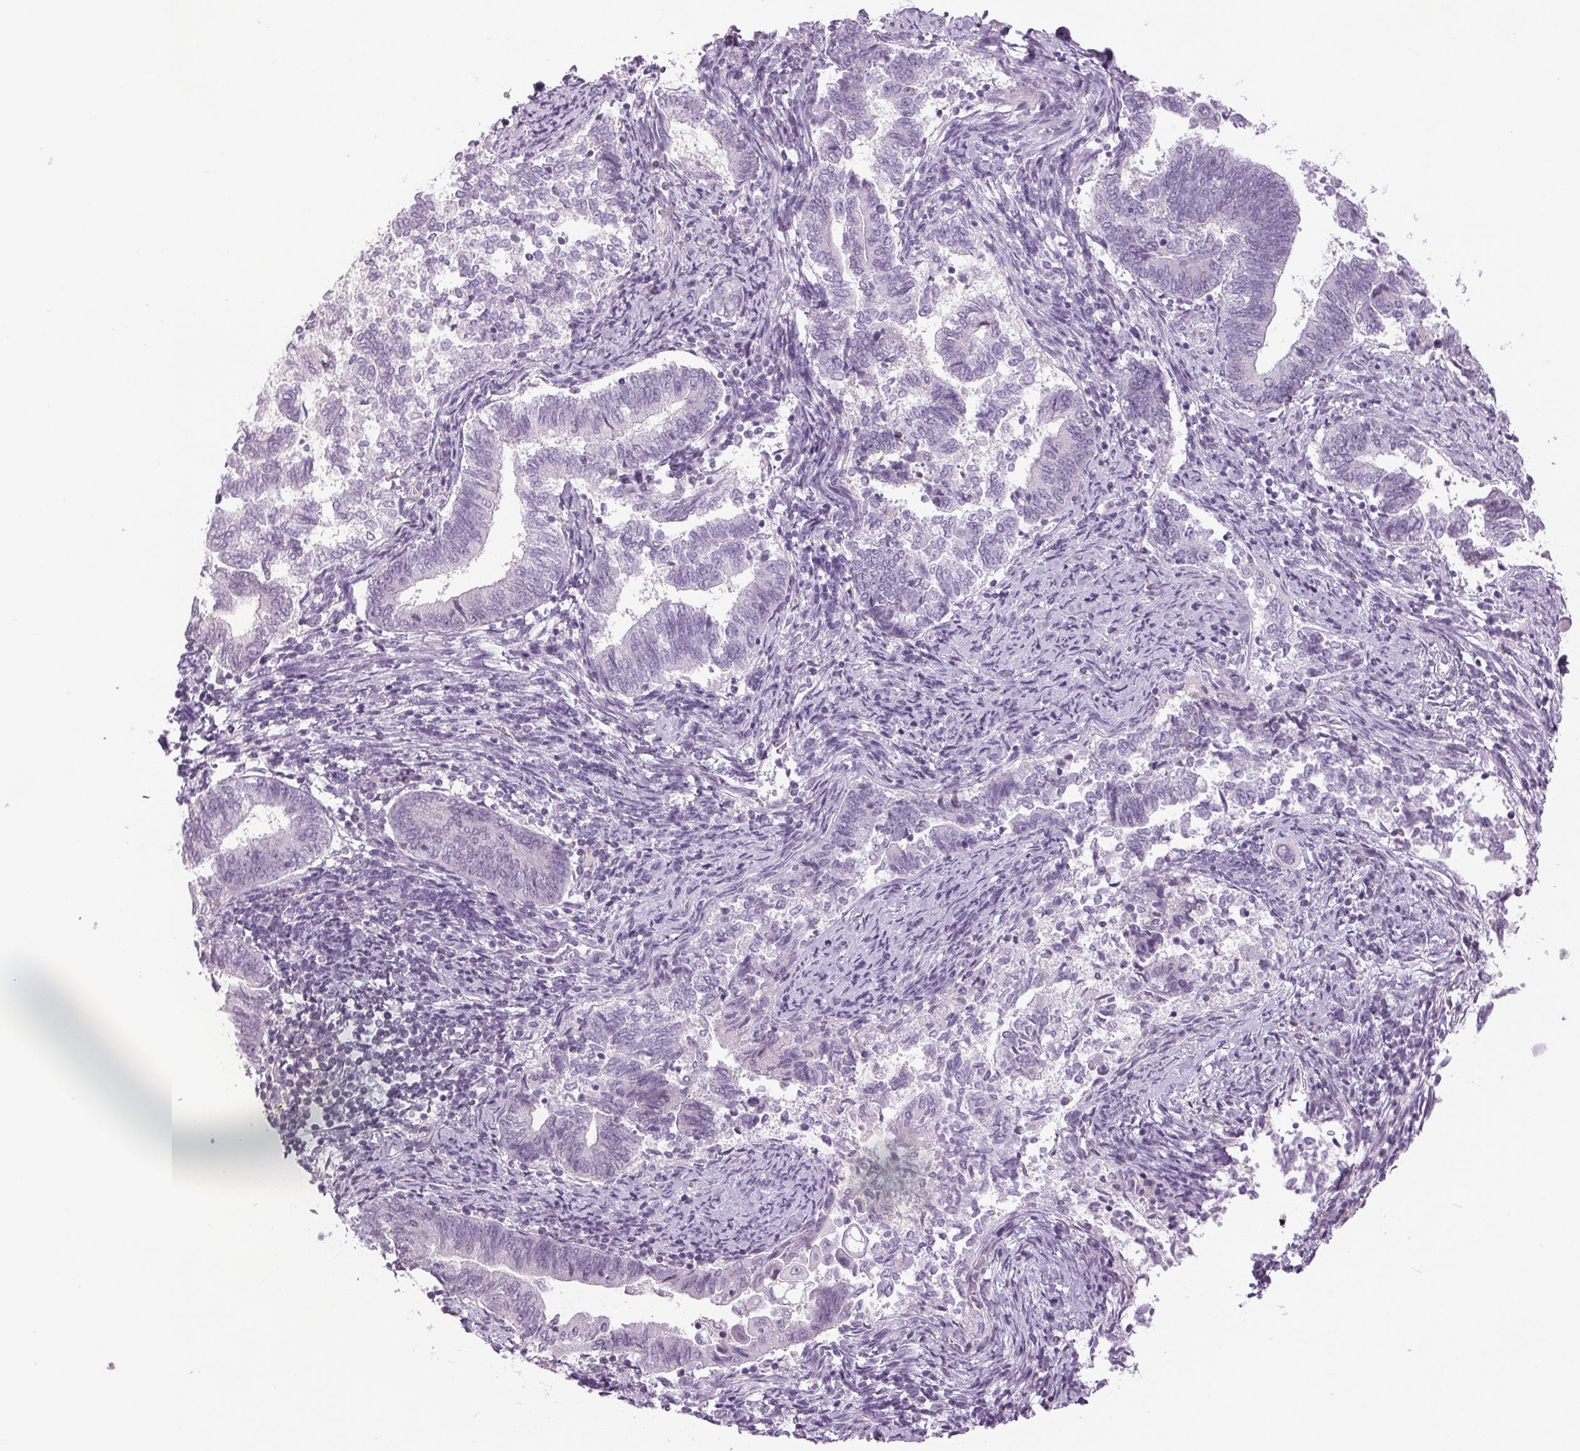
{"staining": {"intensity": "negative", "quantity": "none", "location": "none"}, "tissue": "endometrial cancer", "cell_type": "Tumor cells", "image_type": "cancer", "snomed": [{"axis": "morphology", "description": "Adenocarcinoma, NOS"}, {"axis": "topography", "description": "Endometrium"}], "caption": "Immunohistochemical staining of endometrial cancer (adenocarcinoma) exhibits no significant expression in tumor cells.", "gene": "DNAJC6", "patient": {"sex": "female", "age": 65}}